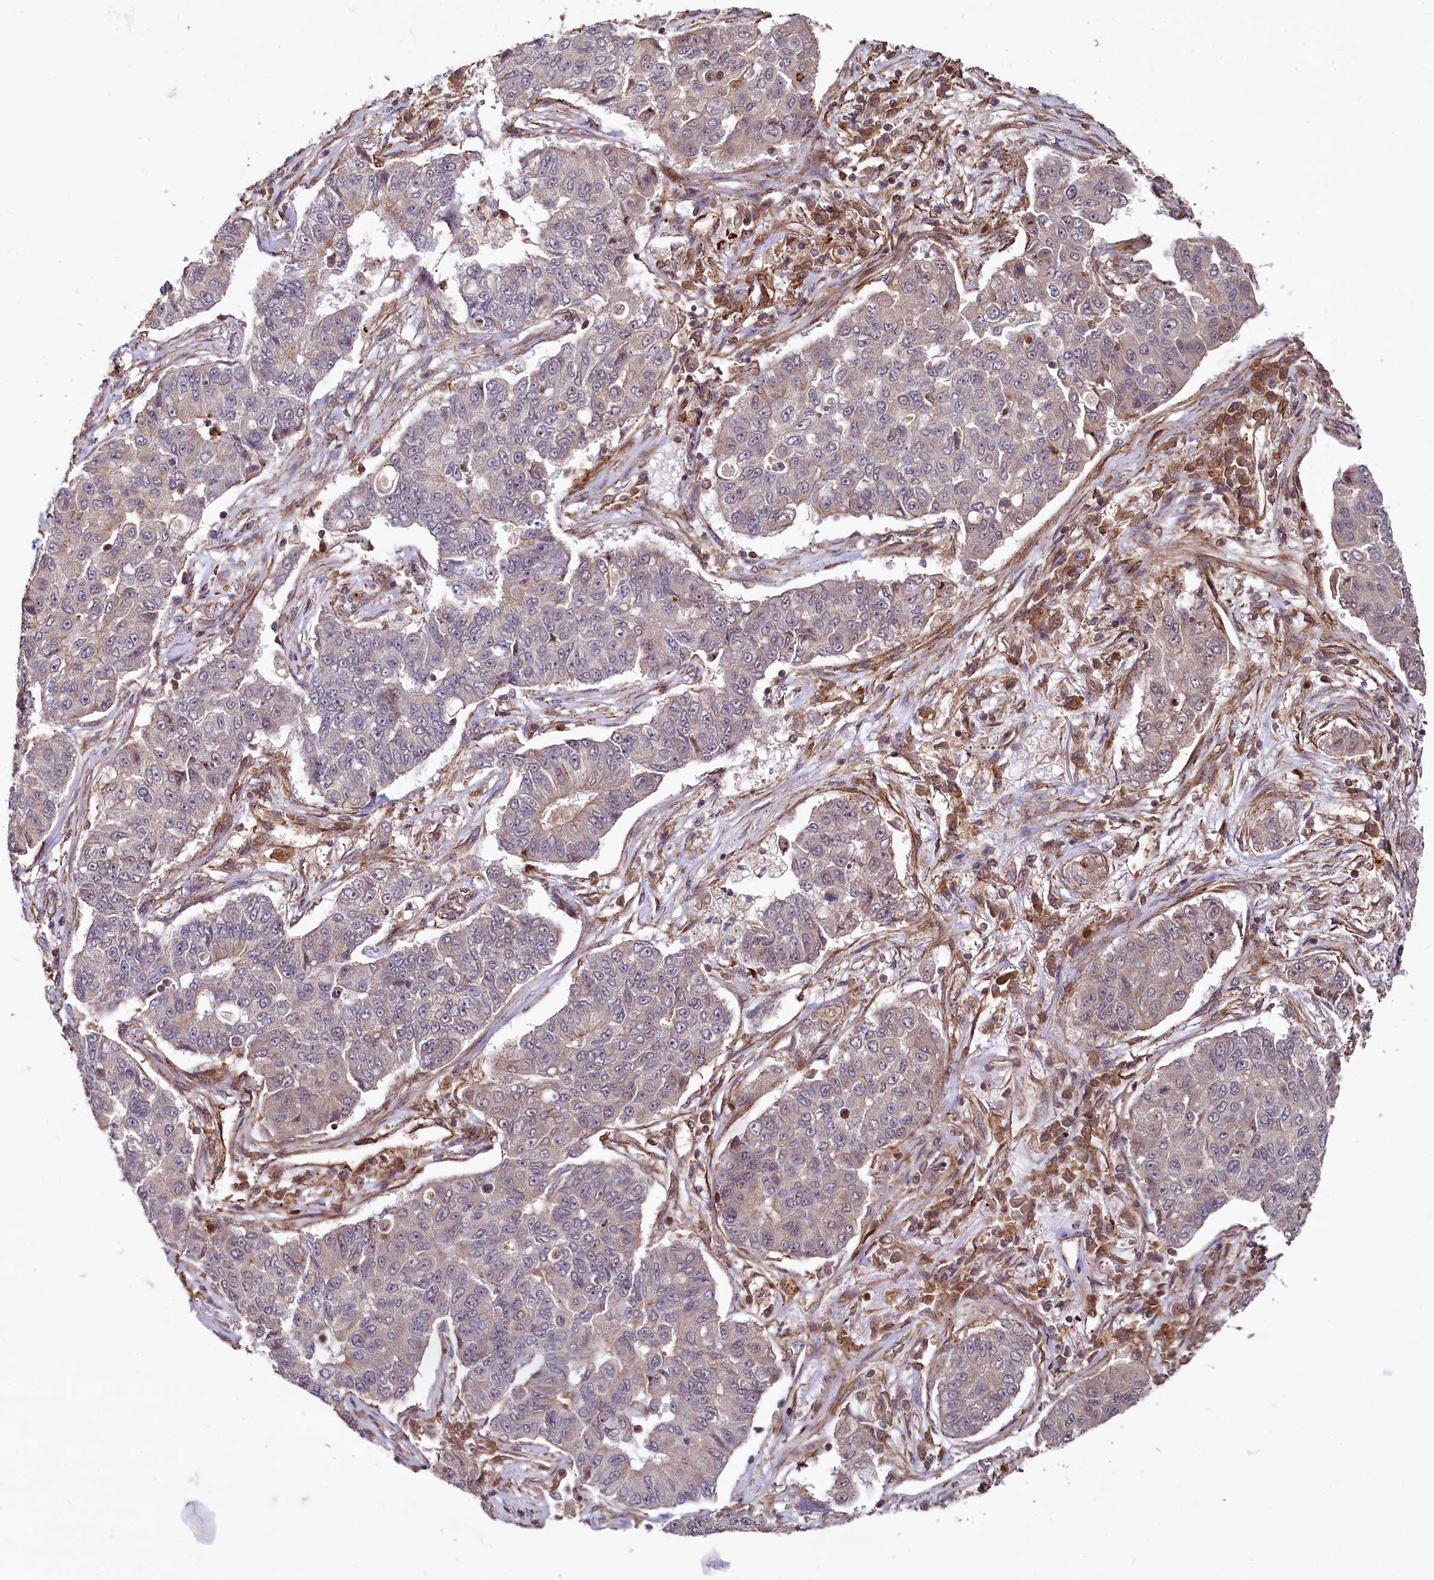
{"staining": {"intensity": "negative", "quantity": "none", "location": "none"}, "tissue": "lung cancer", "cell_type": "Tumor cells", "image_type": "cancer", "snomed": [{"axis": "morphology", "description": "Squamous cell carcinoma, NOS"}, {"axis": "topography", "description": "Lung"}], "caption": "Histopathology image shows no protein positivity in tumor cells of lung squamous cell carcinoma tissue. (DAB immunohistochemistry (IHC) with hematoxylin counter stain).", "gene": "SVIP", "patient": {"sex": "male", "age": 74}}